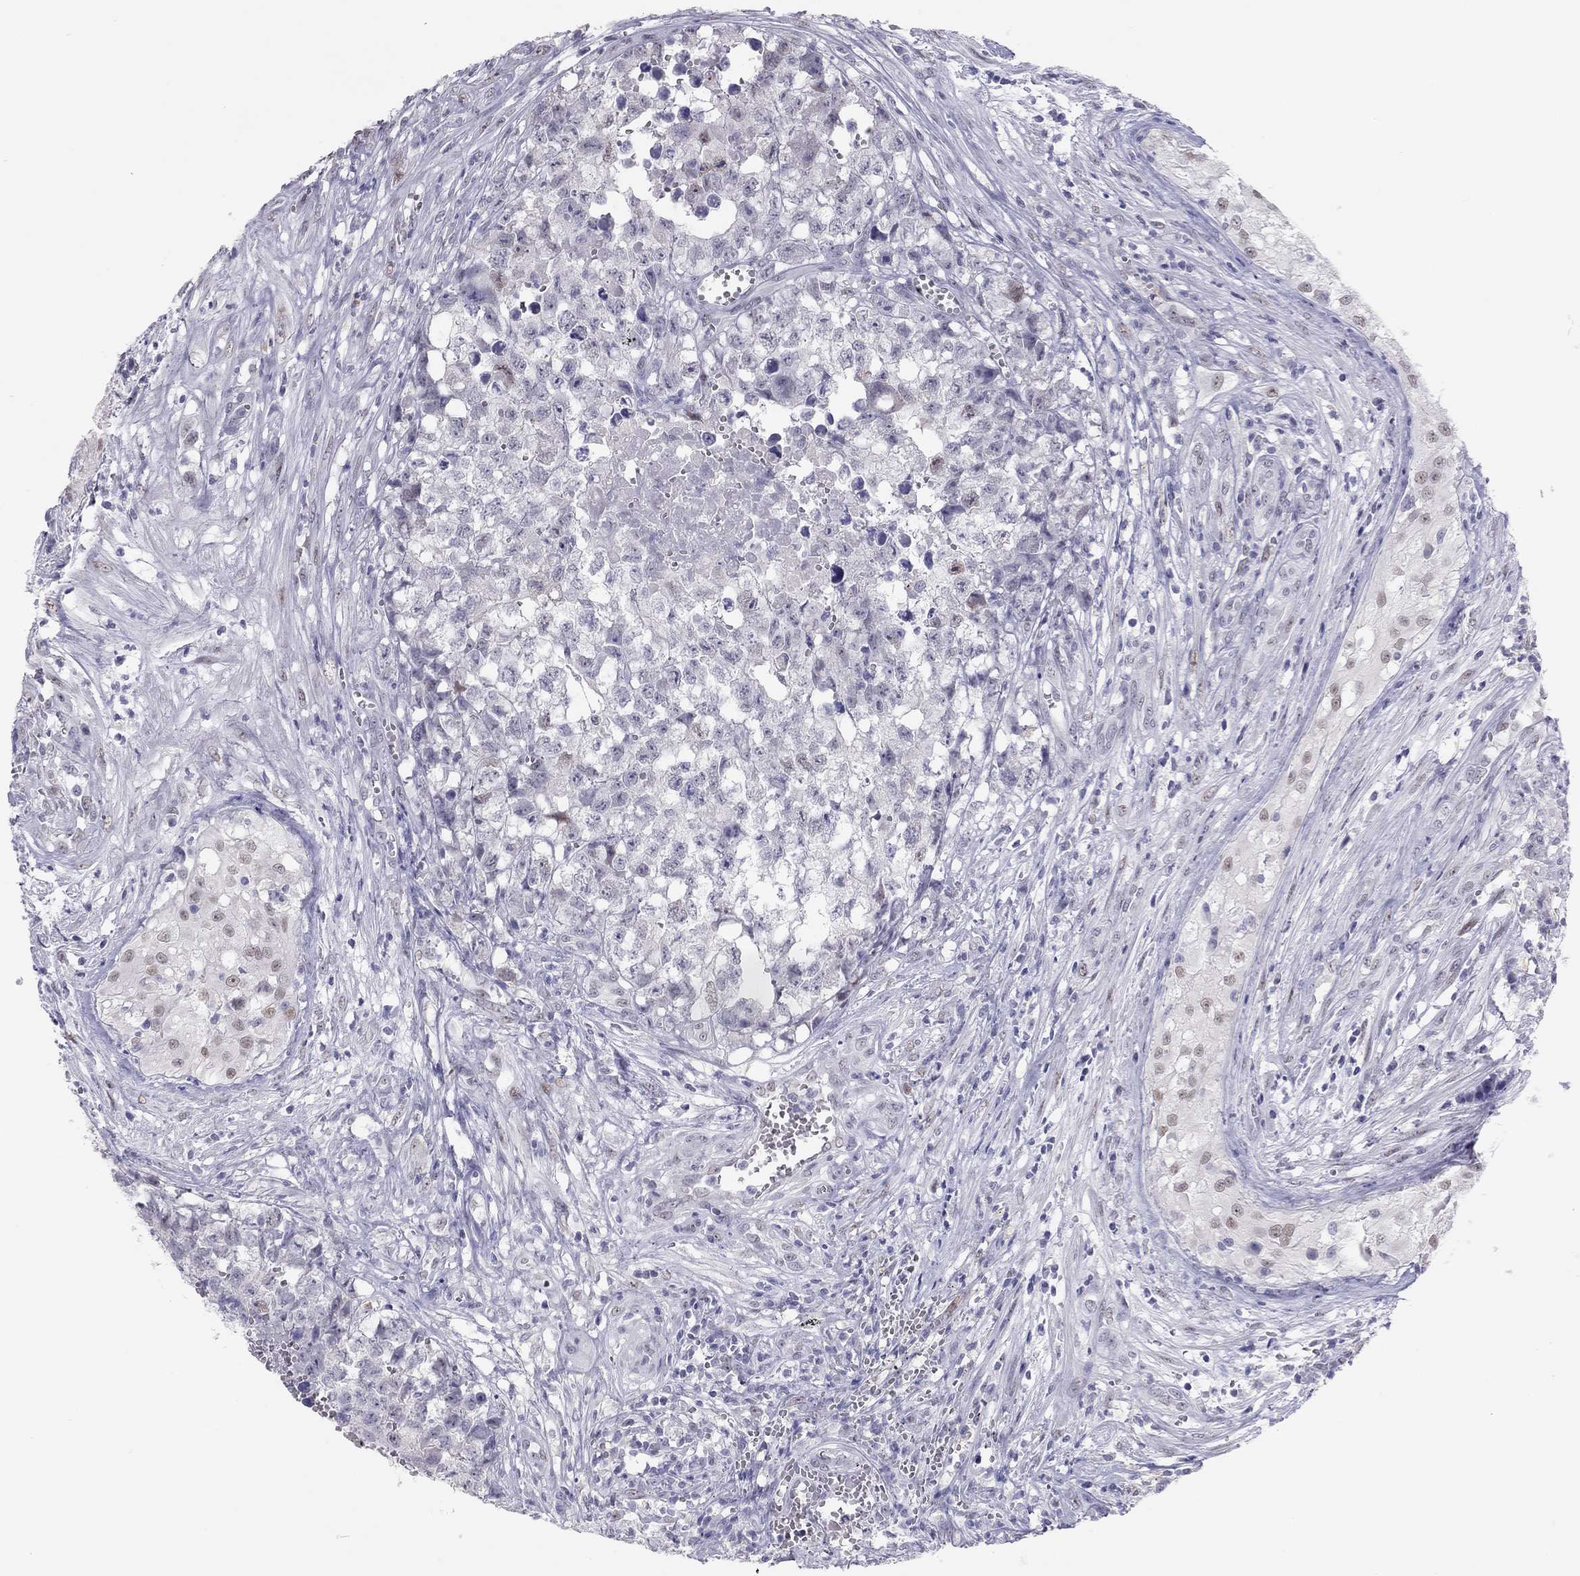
{"staining": {"intensity": "weak", "quantity": "<25%", "location": "nuclear"}, "tissue": "testis cancer", "cell_type": "Tumor cells", "image_type": "cancer", "snomed": [{"axis": "morphology", "description": "Seminoma, NOS"}, {"axis": "morphology", "description": "Carcinoma, Embryonal, NOS"}, {"axis": "topography", "description": "Testis"}], "caption": "High magnification brightfield microscopy of testis cancer (seminoma) stained with DAB (brown) and counterstained with hematoxylin (blue): tumor cells show no significant positivity. (Stains: DAB immunohistochemistry (IHC) with hematoxylin counter stain, Microscopy: brightfield microscopy at high magnification).", "gene": "PHOX2A", "patient": {"sex": "male", "age": 22}}